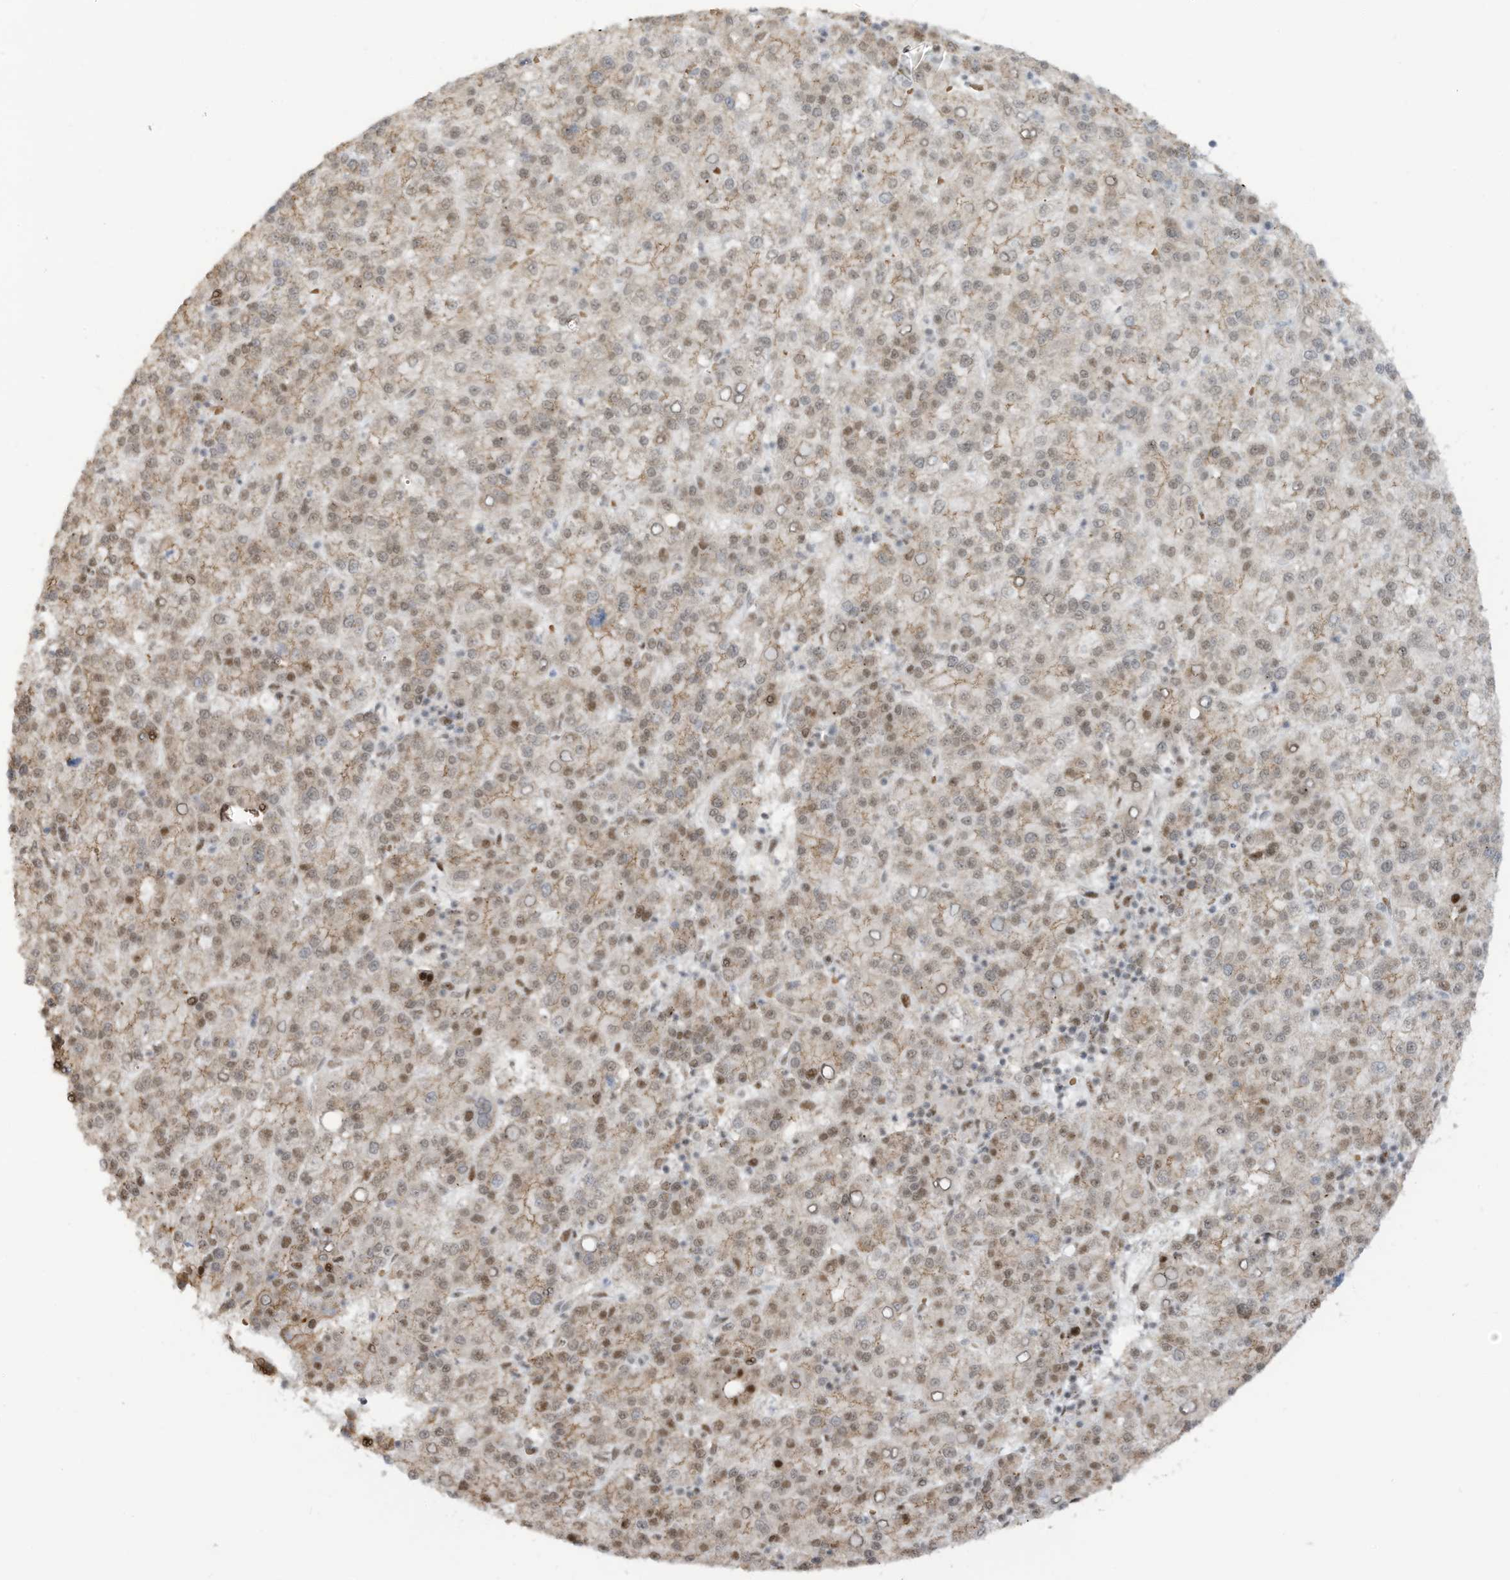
{"staining": {"intensity": "moderate", "quantity": "25%-75%", "location": "nuclear"}, "tissue": "liver cancer", "cell_type": "Tumor cells", "image_type": "cancer", "snomed": [{"axis": "morphology", "description": "Carcinoma, Hepatocellular, NOS"}, {"axis": "topography", "description": "Liver"}], "caption": "IHC staining of hepatocellular carcinoma (liver), which exhibits medium levels of moderate nuclear expression in approximately 25%-75% of tumor cells indicating moderate nuclear protein expression. The staining was performed using DAB (3,3'-diaminobenzidine) (brown) for protein detection and nuclei were counterstained in hematoxylin (blue).", "gene": "ZCWPW2", "patient": {"sex": "female", "age": 58}}